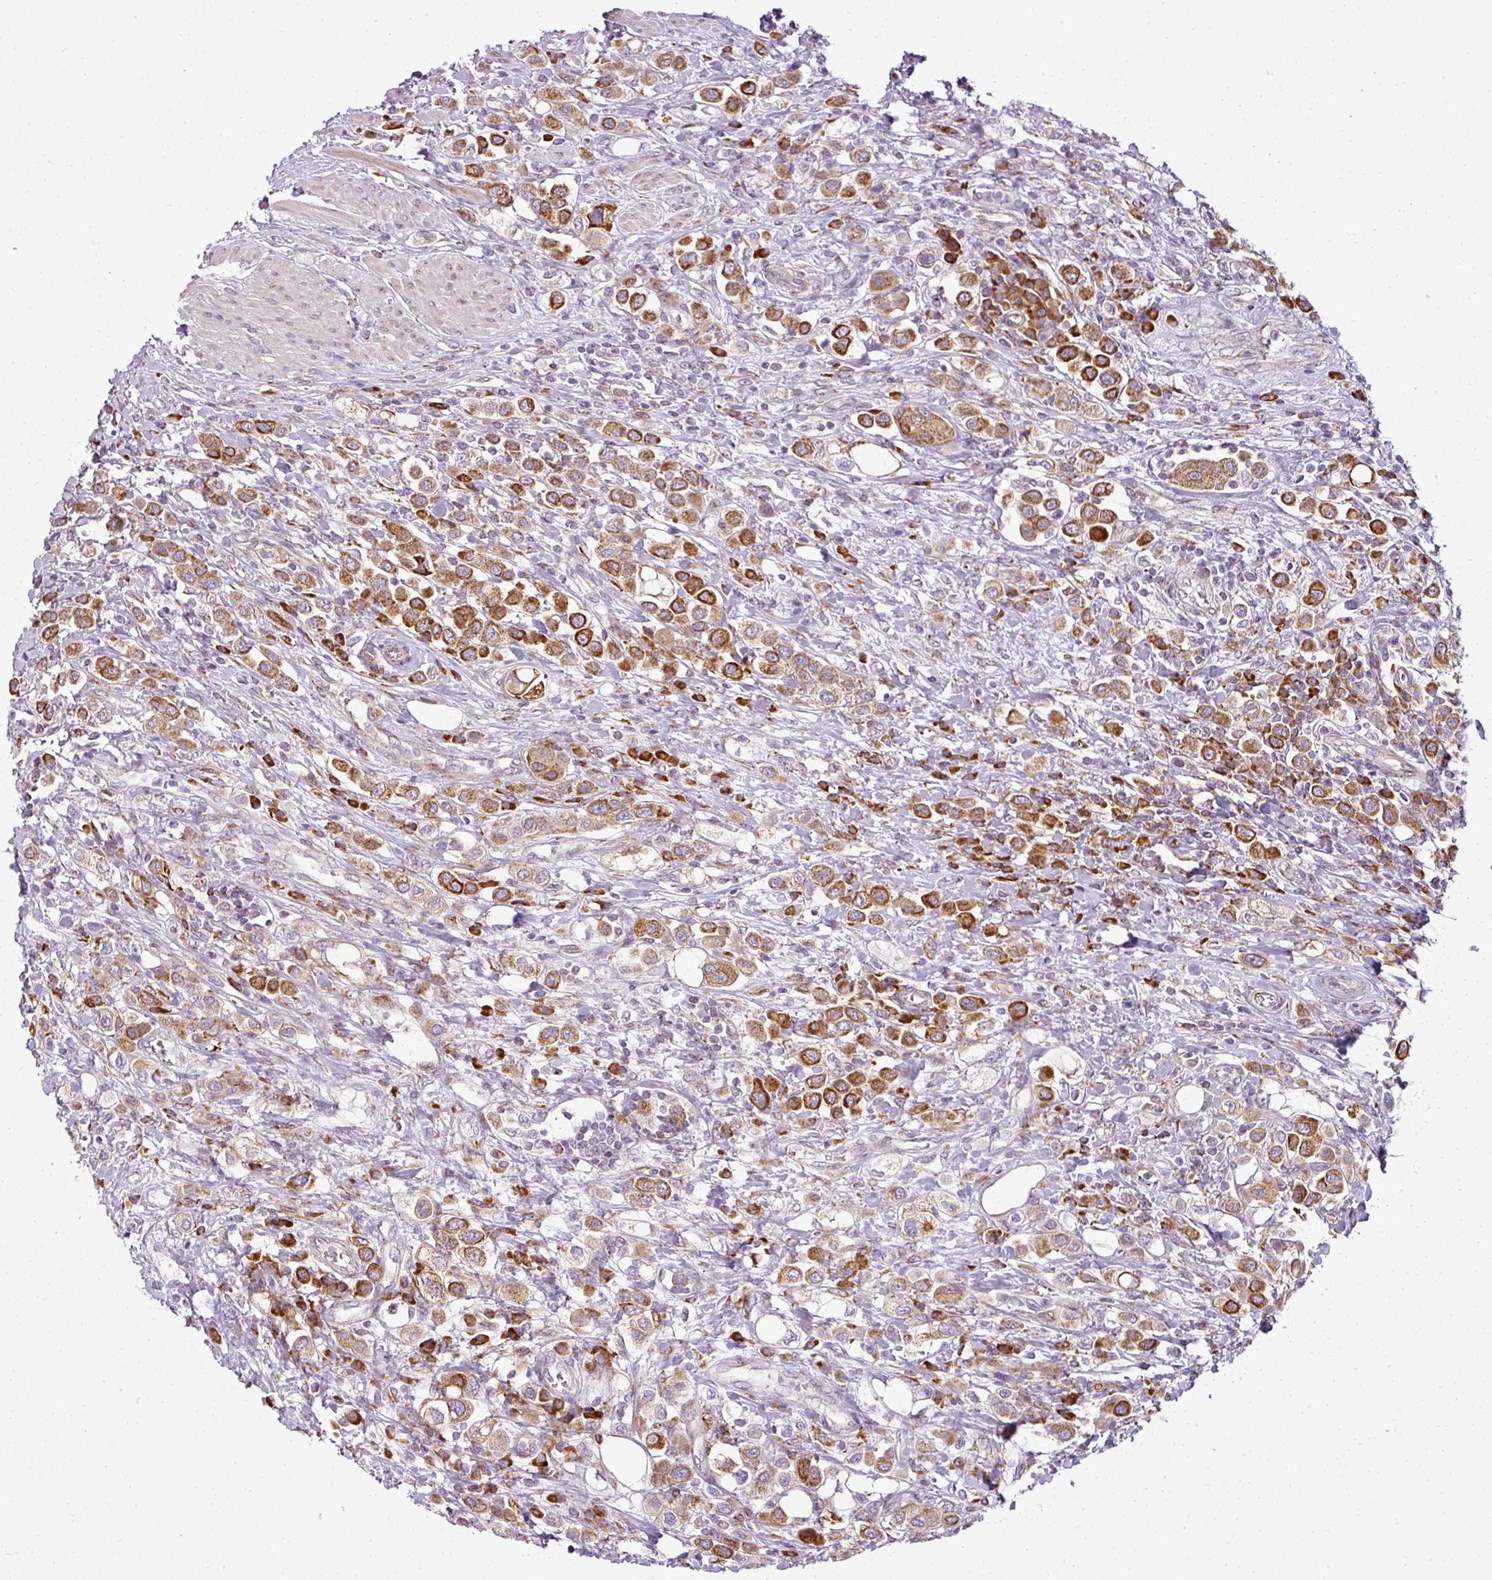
{"staining": {"intensity": "strong", "quantity": ">75%", "location": "cytoplasmic/membranous"}, "tissue": "urothelial cancer", "cell_type": "Tumor cells", "image_type": "cancer", "snomed": [{"axis": "morphology", "description": "Urothelial carcinoma, High grade"}, {"axis": "topography", "description": "Urinary bladder"}], "caption": "The image demonstrates immunohistochemical staining of high-grade urothelial carcinoma. There is strong cytoplasmic/membranous positivity is appreciated in approximately >75% of tumor cells.", "gene": "ANKRD18A", "patient": {"sex": "male", "age": 50}}